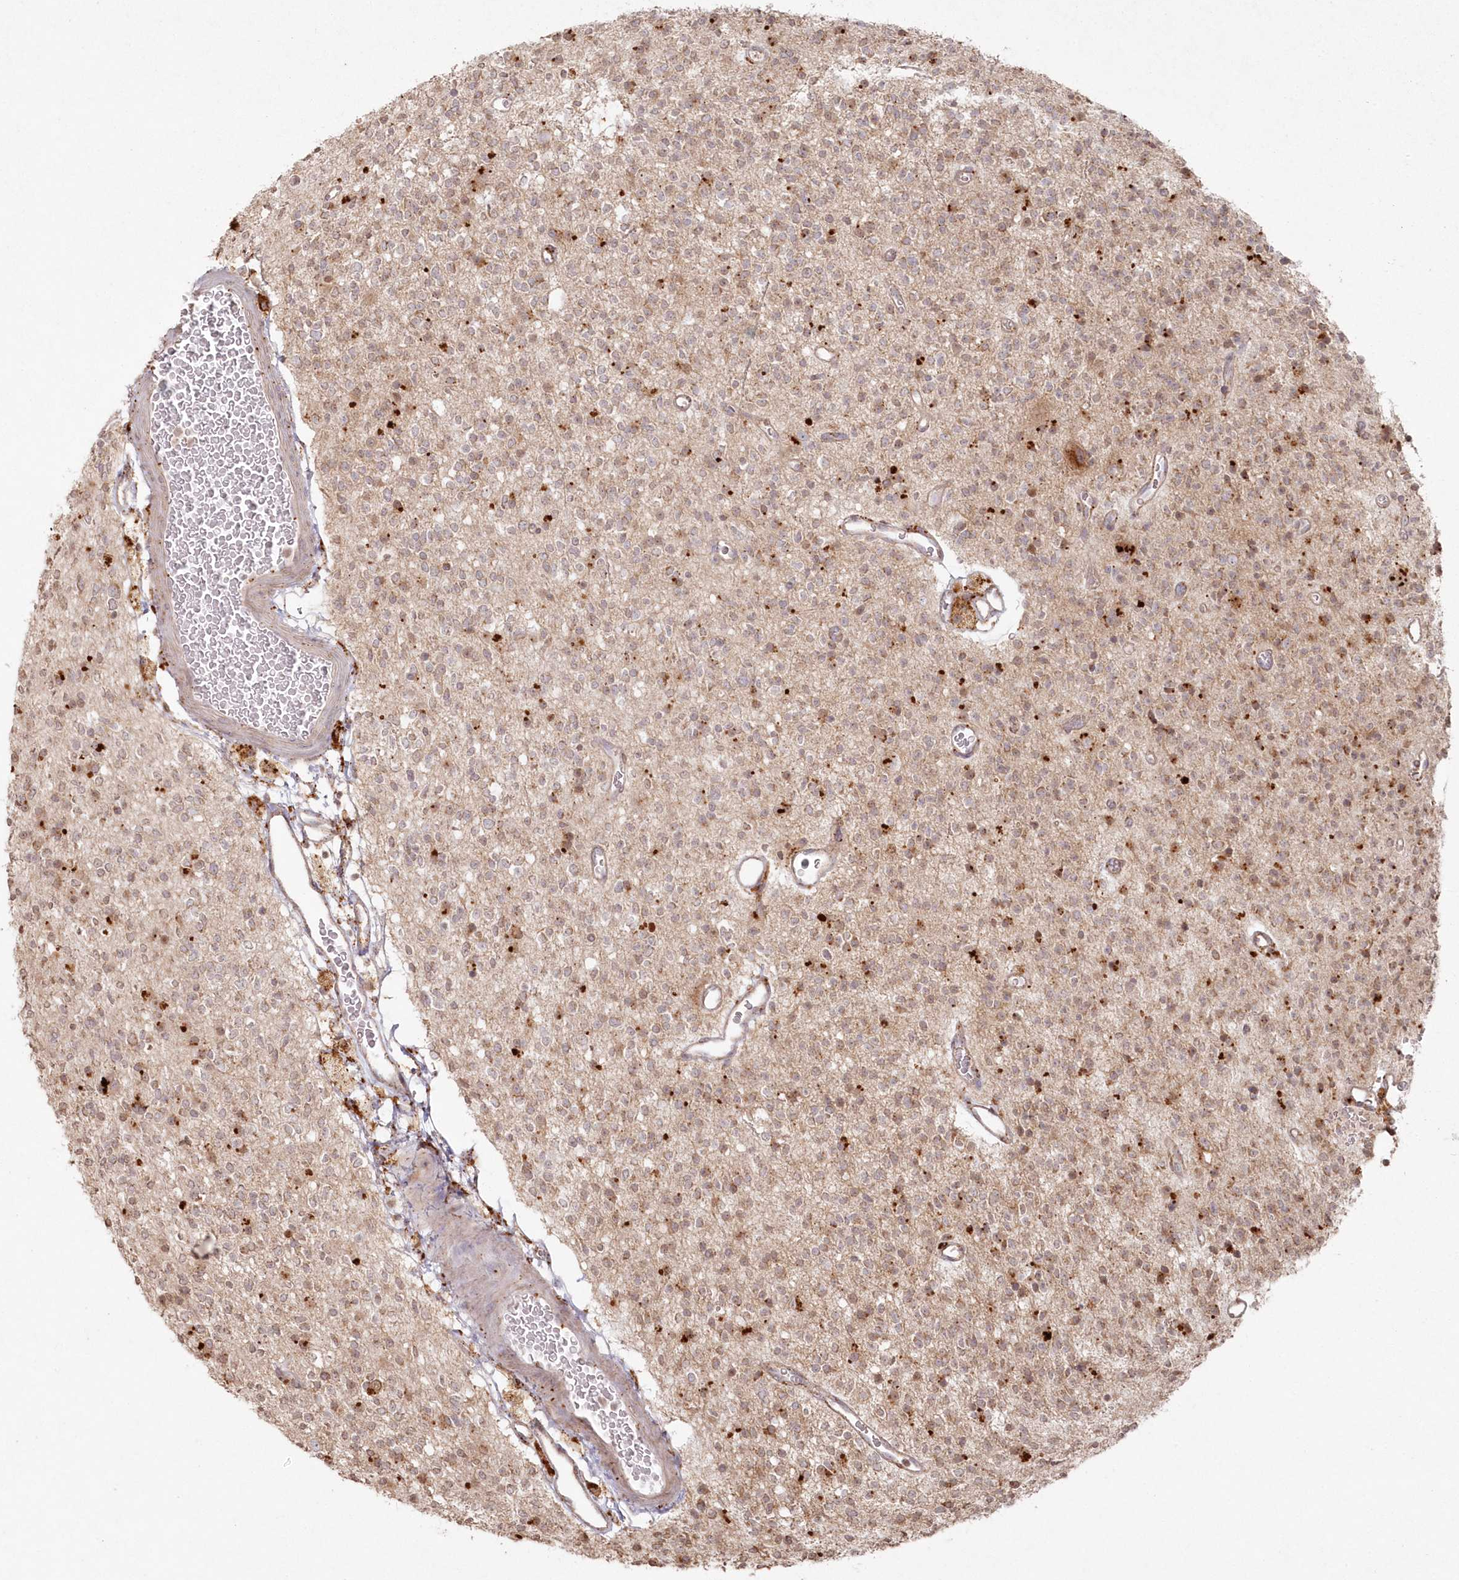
{"staining": {"intensity": "weak", "quantity": "25%-75%", "location": "cytoplasmic/membranous,nuclear"}, "tissue": "glioma", "cell_type": "Tumor cells", "image_type": "cancer", "snomed": [{"axis": "morphology", "description": "Glioma, malignant, High grade"}, {"axis": "topography", "description": "Brain"}], "caption": "Glioma stained with DAB (3,3'-diaminobenzidine) immunohistochemistry (IHC) demonstrates low levels of weak cytoplasmic/membranous and nuclear staining in approximately 25%-75% of tumor cells.", "gene": "ARSB", "patient": {"sex": "male", "age": 34}}